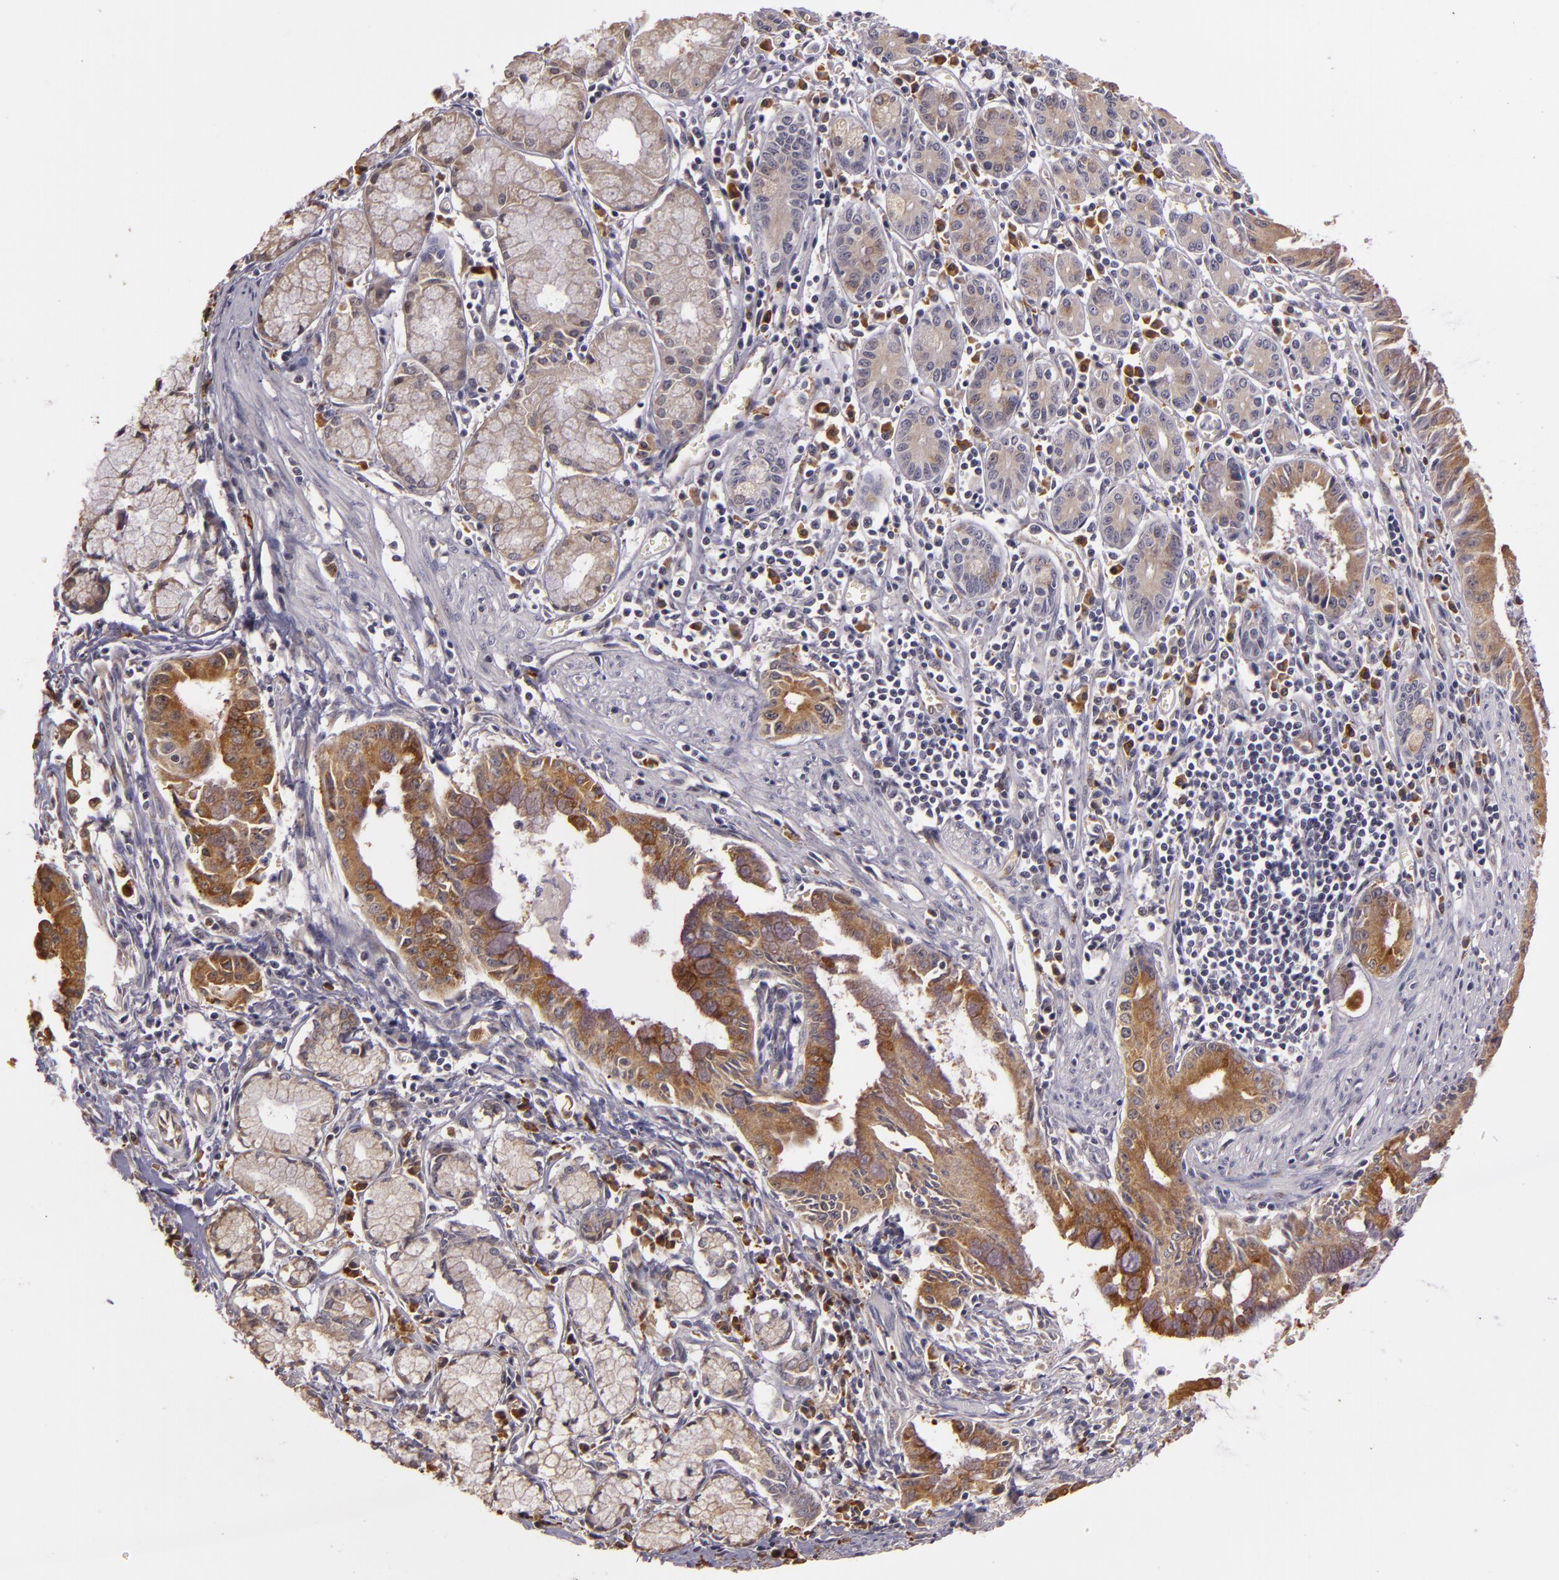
{"staining": {"intensity": "moderate", "quantity": ">75%", "location": "cytoplasmic/membranous"}, "tissue": "pancreatic cancer", "cell_type": "Tumor cells", "image_type": "cancer", "snomed": [{"axis": "morphology", "description": "Adenocarcinoma, NOS"}, {"axis": "topography", "description": "Pancreas"}], "caption": "Human pancreatic cancer (adenocarcinoma) stained with a brown dye displays moderate cytoplasmic/membranous positive positivity in approximately >75% of tumor cells.", "gene": "SYTL4", "patient": {"sex": "male", "age": 59}}